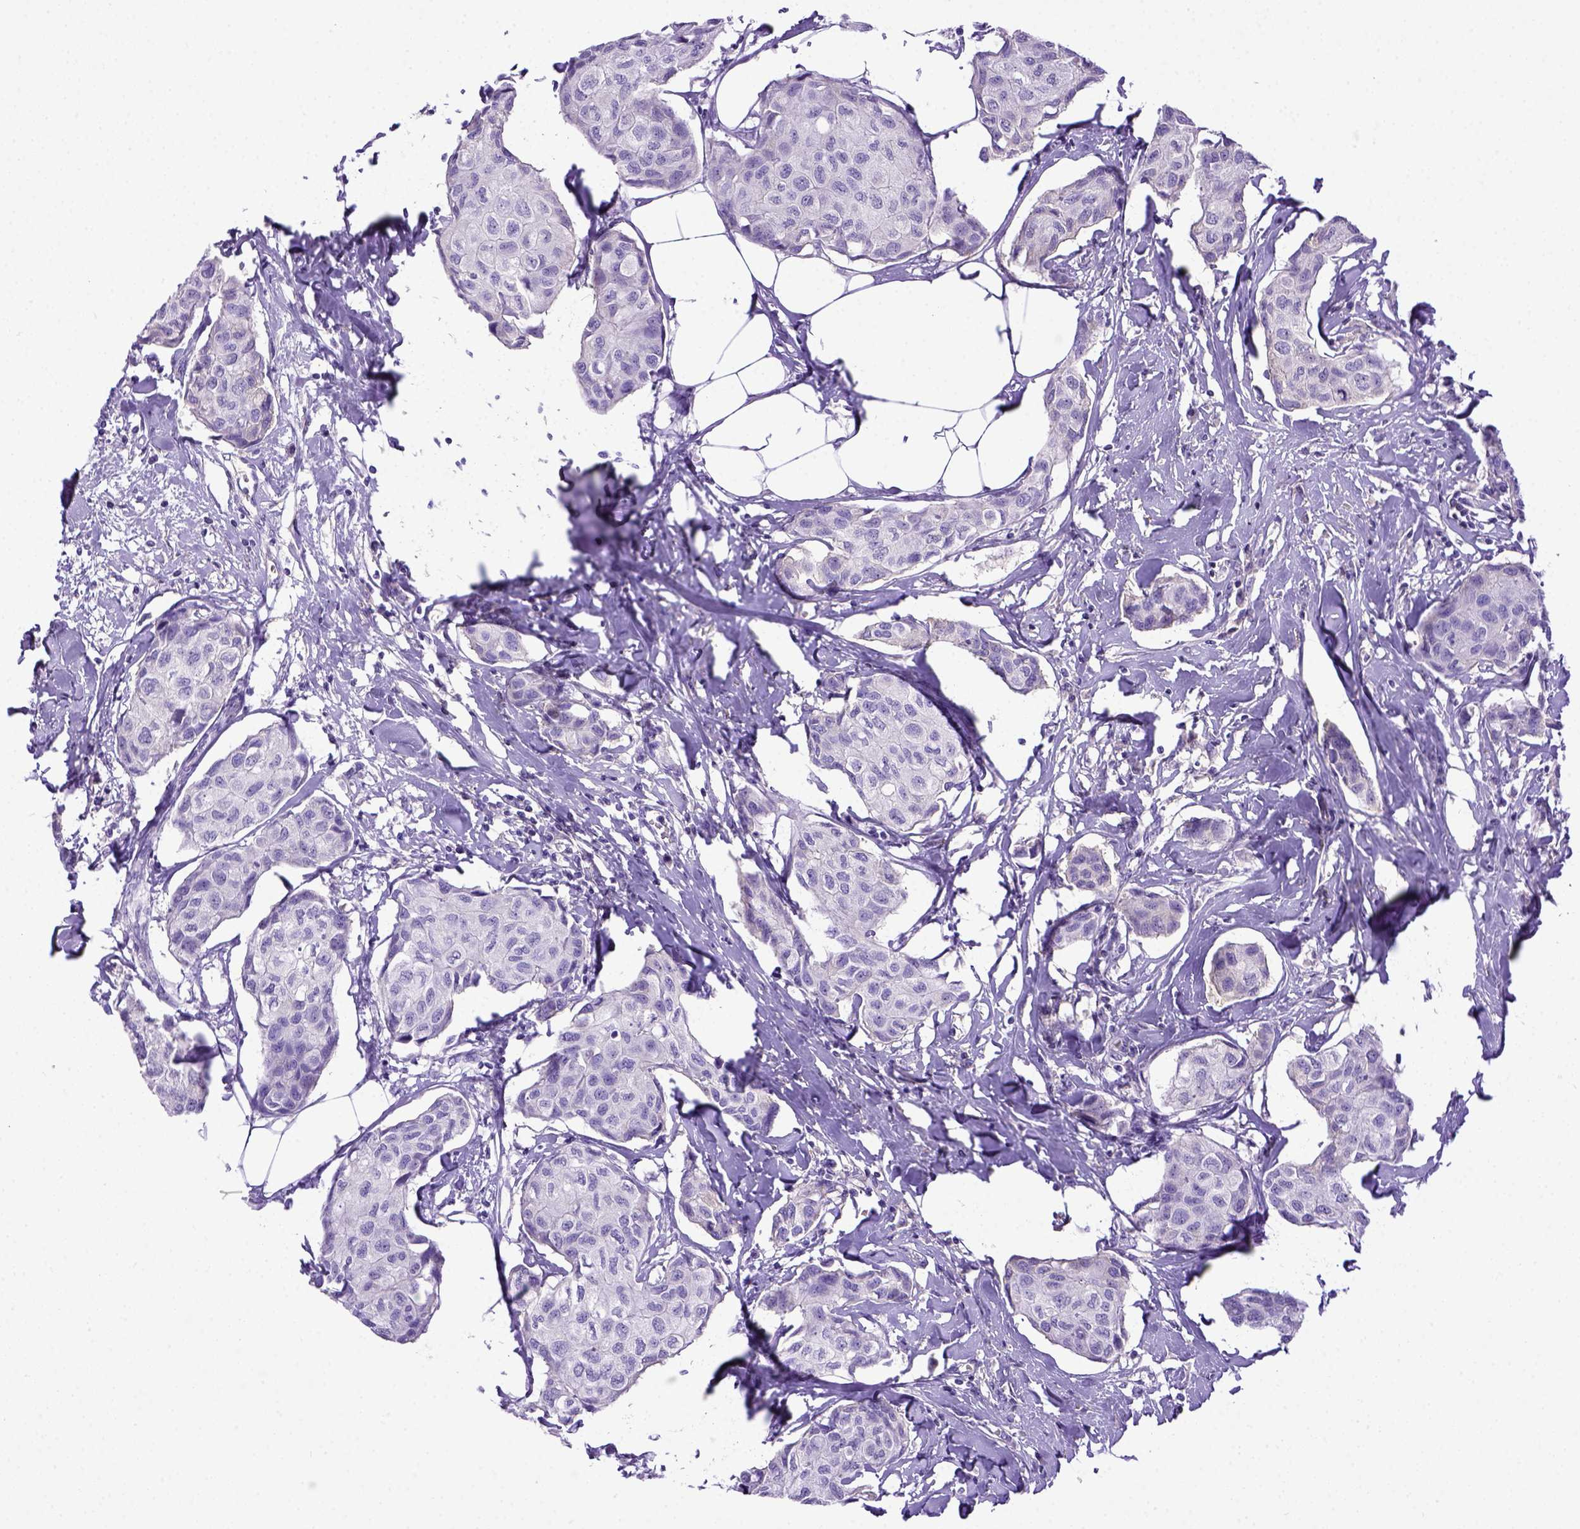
{"staining": {"intensity": "negative", "quantity": "none", "location": "none"}, "tissue": "breast cancer", "cell_type": "Tumor cells", "image_type": "cancer", "snomed": [{"axis": "morphology", "description": "Duct carcinoma"}, {"axis": "topography", "description": "Breast"}], "caption": "Tumor cells are negative for brown protein staining in breast cancer (invasive ductal carcinoma). (Brightfield microscopy of DAB immunohistochemistry (IHC) at high magnification).", "gene": "ITIH4", "patient": {"sex": "female", "age": 80}}